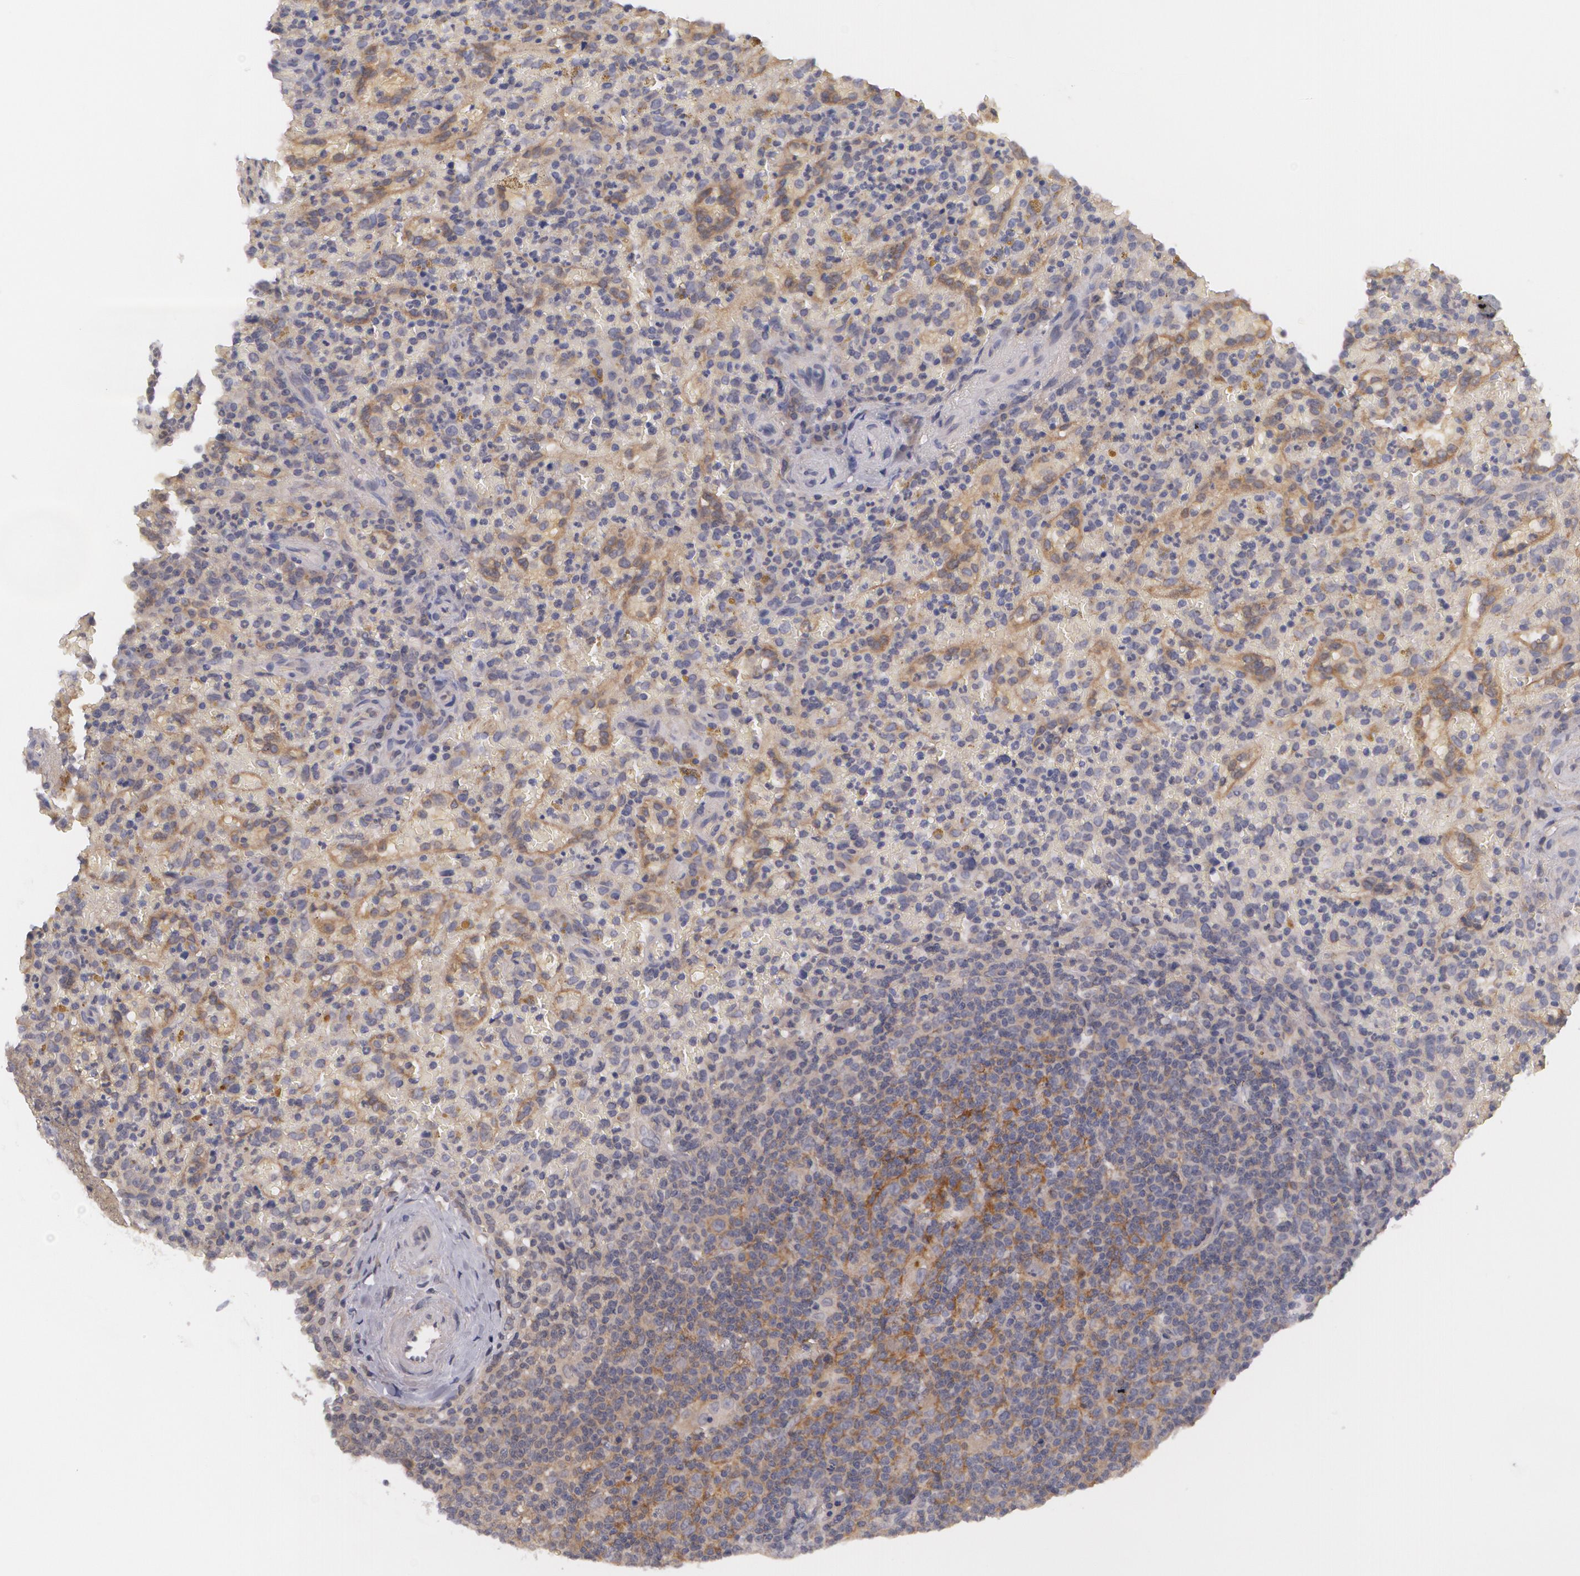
{"staining": {"intensity": "weak", "quantity": "25%-75%", "location": "cytoplasmic/membranous"}, "tissue": "lymphoma", "cell_type": "Tumor cells", "image_type": "cancer", "snomed": [{"axis": "morphology", "description": "Malignant lymphoma, non-Hodgkin's type, High grade"}, {"axis": "topography", "description": "Spleen"}, {"axis": "topography", "description": "Lymph node"}], "caption": "Human lymphoma stained with a protein marker reveals weak staining in tumor cells.", "gene": "CASK", "patient": {"sex": "female", "age": 70}}